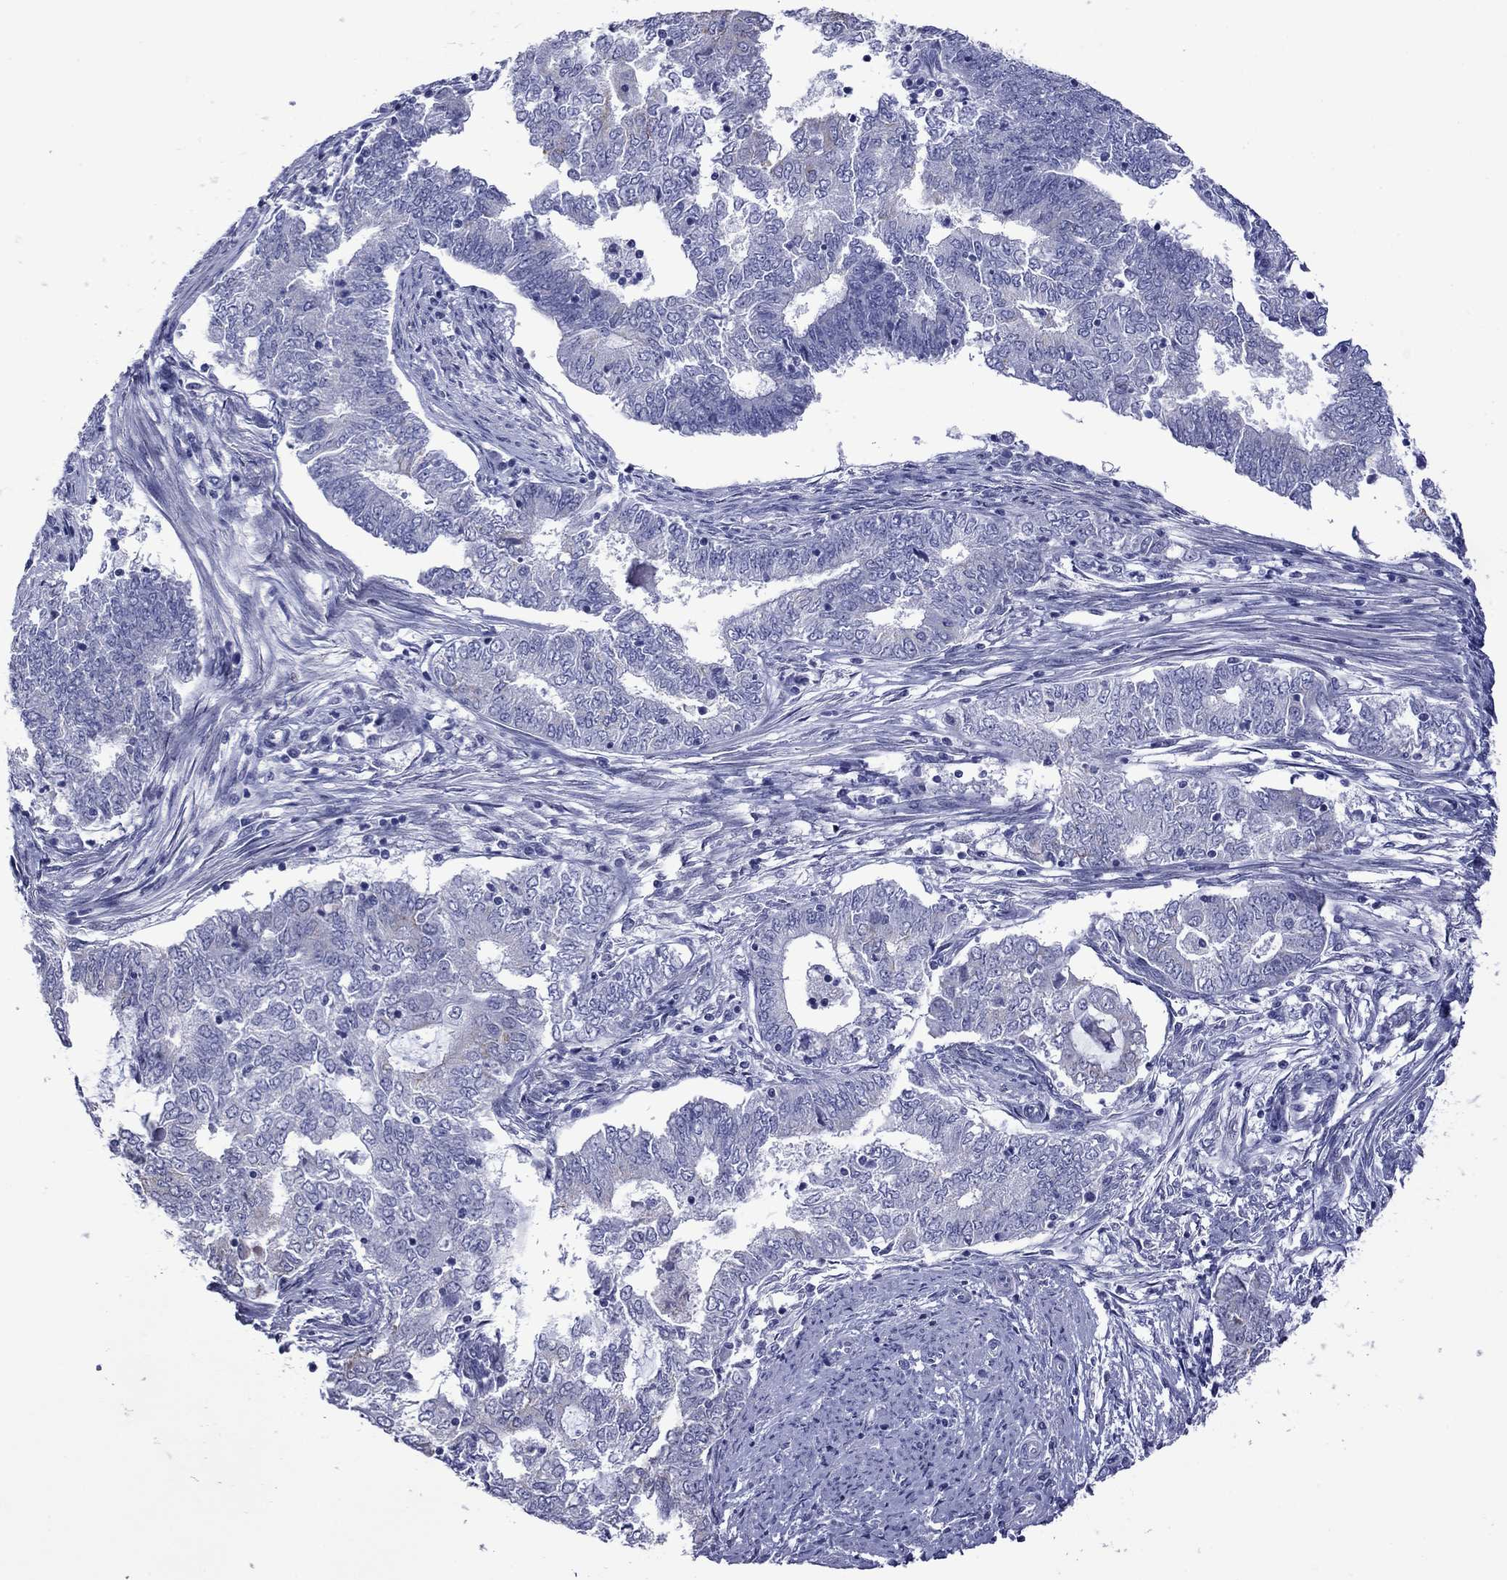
{"staining": {"intensity": "negative", "quantity": "none", "location": "none"}, "tissue": "endometrial cancer", "cell_type": "Tumor cells", "image_type": "cancer", "snomed": [{"axis": "morphology", "description": "Adenocarcinoma, NOS"}, {"axis": "topography", "description": "Endometrium"}], "caption": "Photomicrograph shows no significant protein staining in tumor cells of adenocarcinoma (endometrial). (DAB immunohistochemistry (IHC) with hematoxylin counter stain).", "gene": "PIWIL1", "patient": {"sex": "female", "age": 62}}